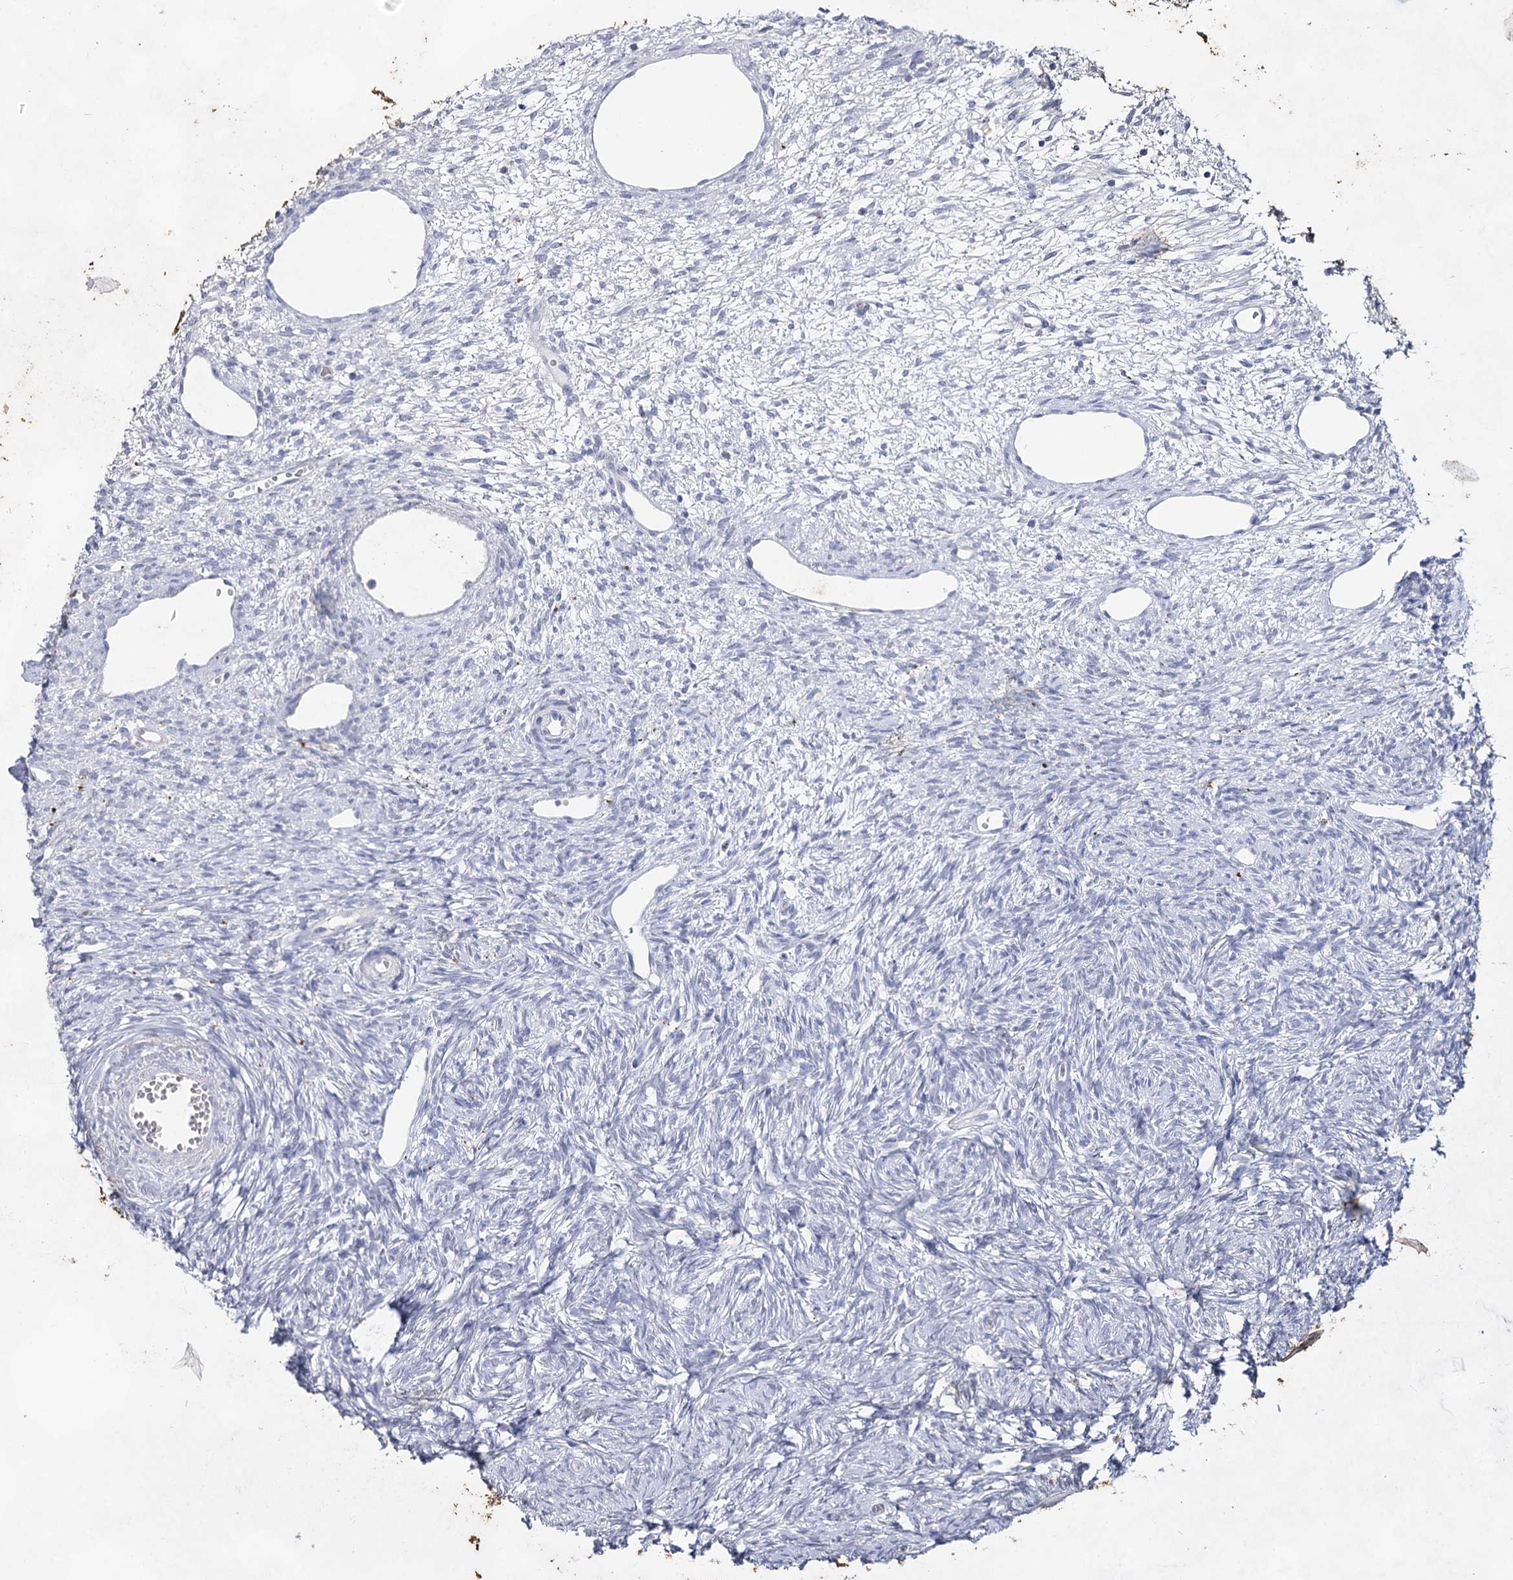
{"staining": {"intensity": "negative", "quantity": "none", "location": "none"}, "tissue": "ovary", "cell_type": "Ovarian stroma cells", "image_type": "normal", "snomed": [{"axis": "morphology", "description": "Normal tissue, NOS"}, {"axis": "topography", "description": "Ovary"}], "caption": "This is an immunohistochemistry micrograph of benign ovary. There is no expression in ovarian stroma cells.", "gene": "CCDC73", "patient": {"sex": "female", "age": 51}}